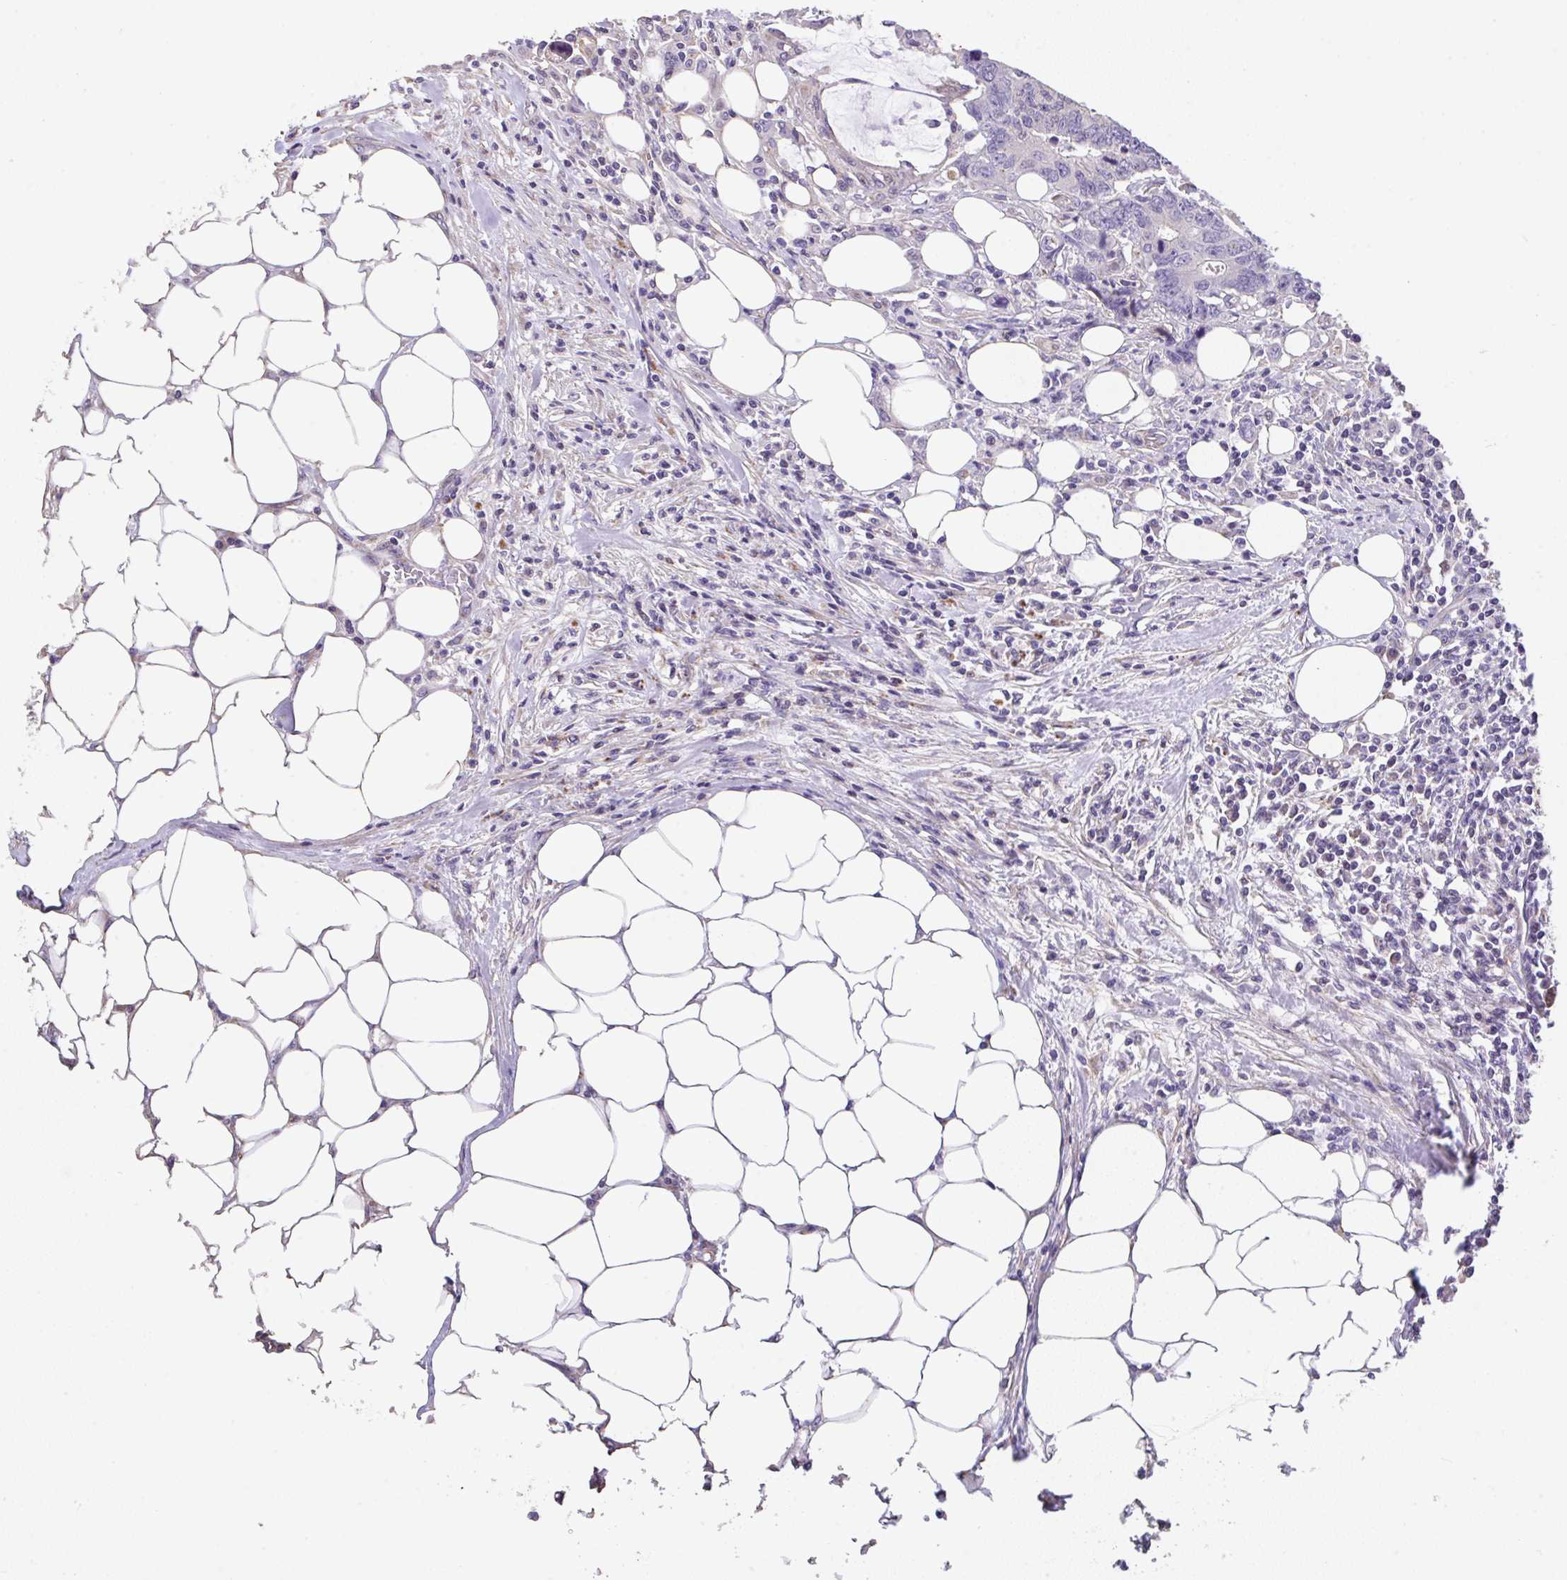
{"staining": {"intensity": "negative", "quantity": "none", "location": "none"}, "tissue": "colorectal cancer", "cell_type": "Tumor cells", "image_type": "cancer", "snomed": [{"axis": "morphology", "description": "Adenocarcinoma, NOS"}, {"axis": "topography", "description": "Colon"}], "caption": "The immunohistochemistry micrograph has no significant positivity in tumor cells of colorectal adenocarcinoma tissue.", "gene": "RUNDC3B", "patient": {"sex": "male", "age": 71}}